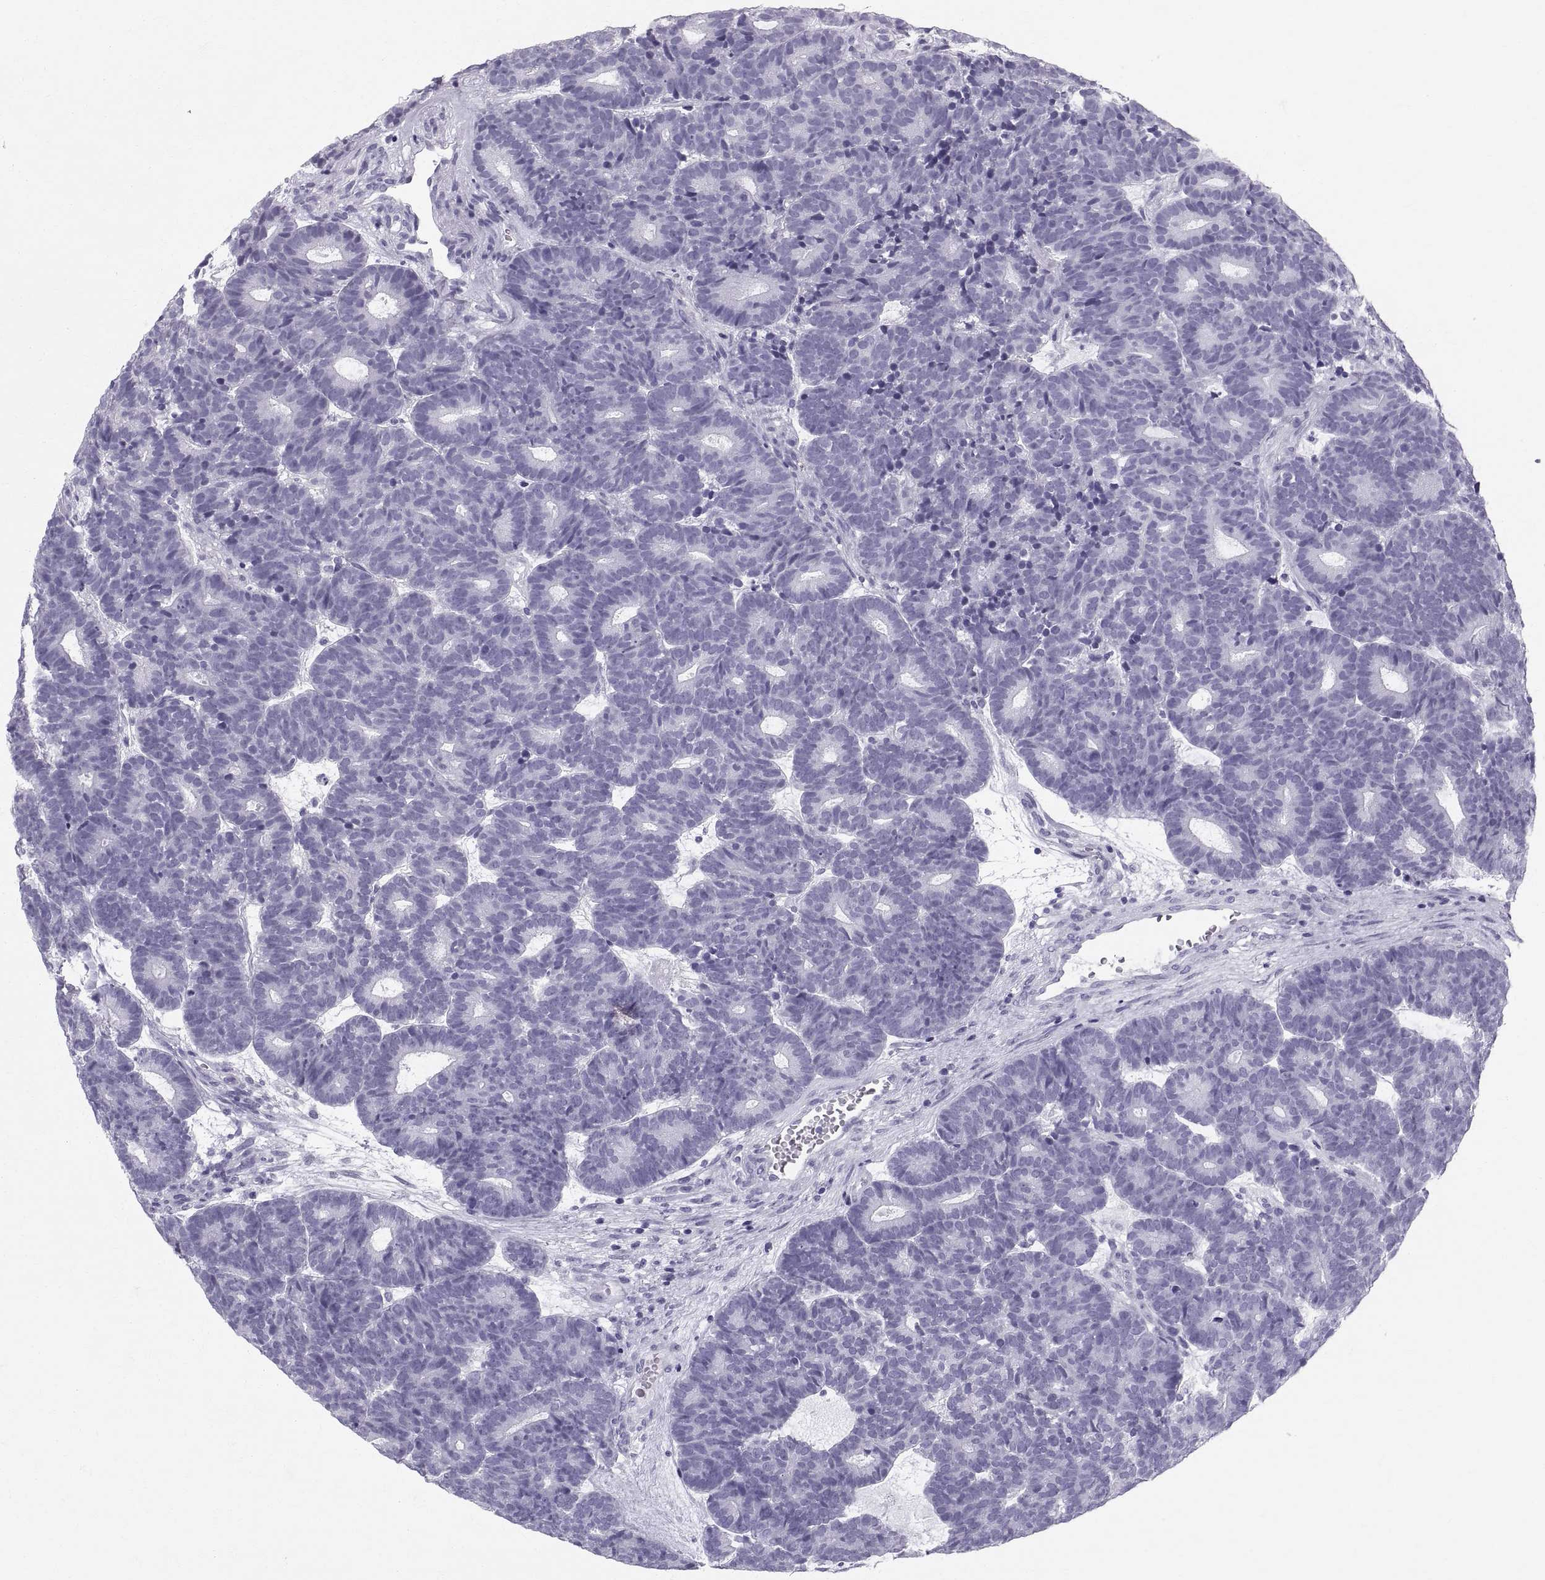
{"staining": {"intensity": "negative", "quantity": "none", "location": "none"}, "tissue": "head and neck cancer", "cell_type": "Tumor cells", "image_type": "cancer", "snomed": [{"axis": "morphology", "description": "Adenocarcinoma, NOS"}, {"axis": "topography", "description": "Head-Neck"}], "caption": "Head and neck cancer was stained to show a protein in brown. There is no significant positivity in tumor cells.", "gene": "SLC22A6", "patient": {"sex": "female", "age": 81}}